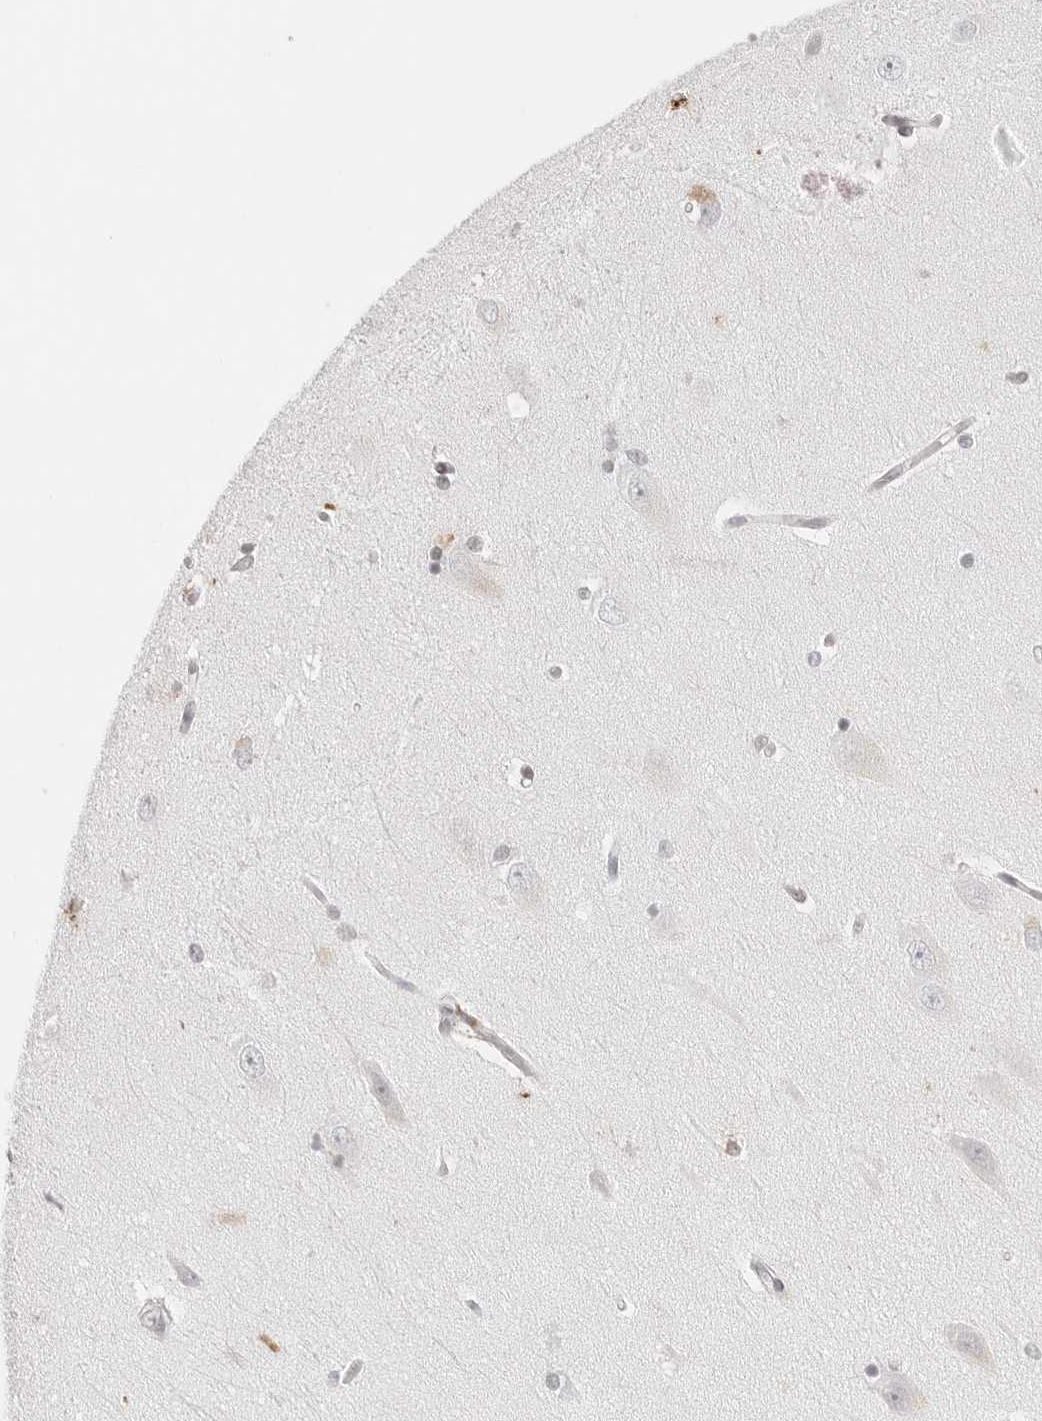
{"staining": {"intensity": "negative", "quantity": "none", "location": "none"}, "tissue": "hippocampus", "cell_type": "Glial cells", "image_type": "normal", "snomed": [{"axis": "morphology", "description": "Normal tissue, NOS"}, {"axis": "topography", "description": "Hippocampus"}], "caption": "High power microscopy micrograph of an IHC micrograph of normal hippocampus, revealing no significant positivity in glial cells. (Stains: DAB (3,3'-diaminobenzidine) IHC with hematoxylin counter stain, Microscopy: brightfield microscopy at high magnification).", "gene": "ZNF678", "patient": {"sex": "male", "age": 45}}